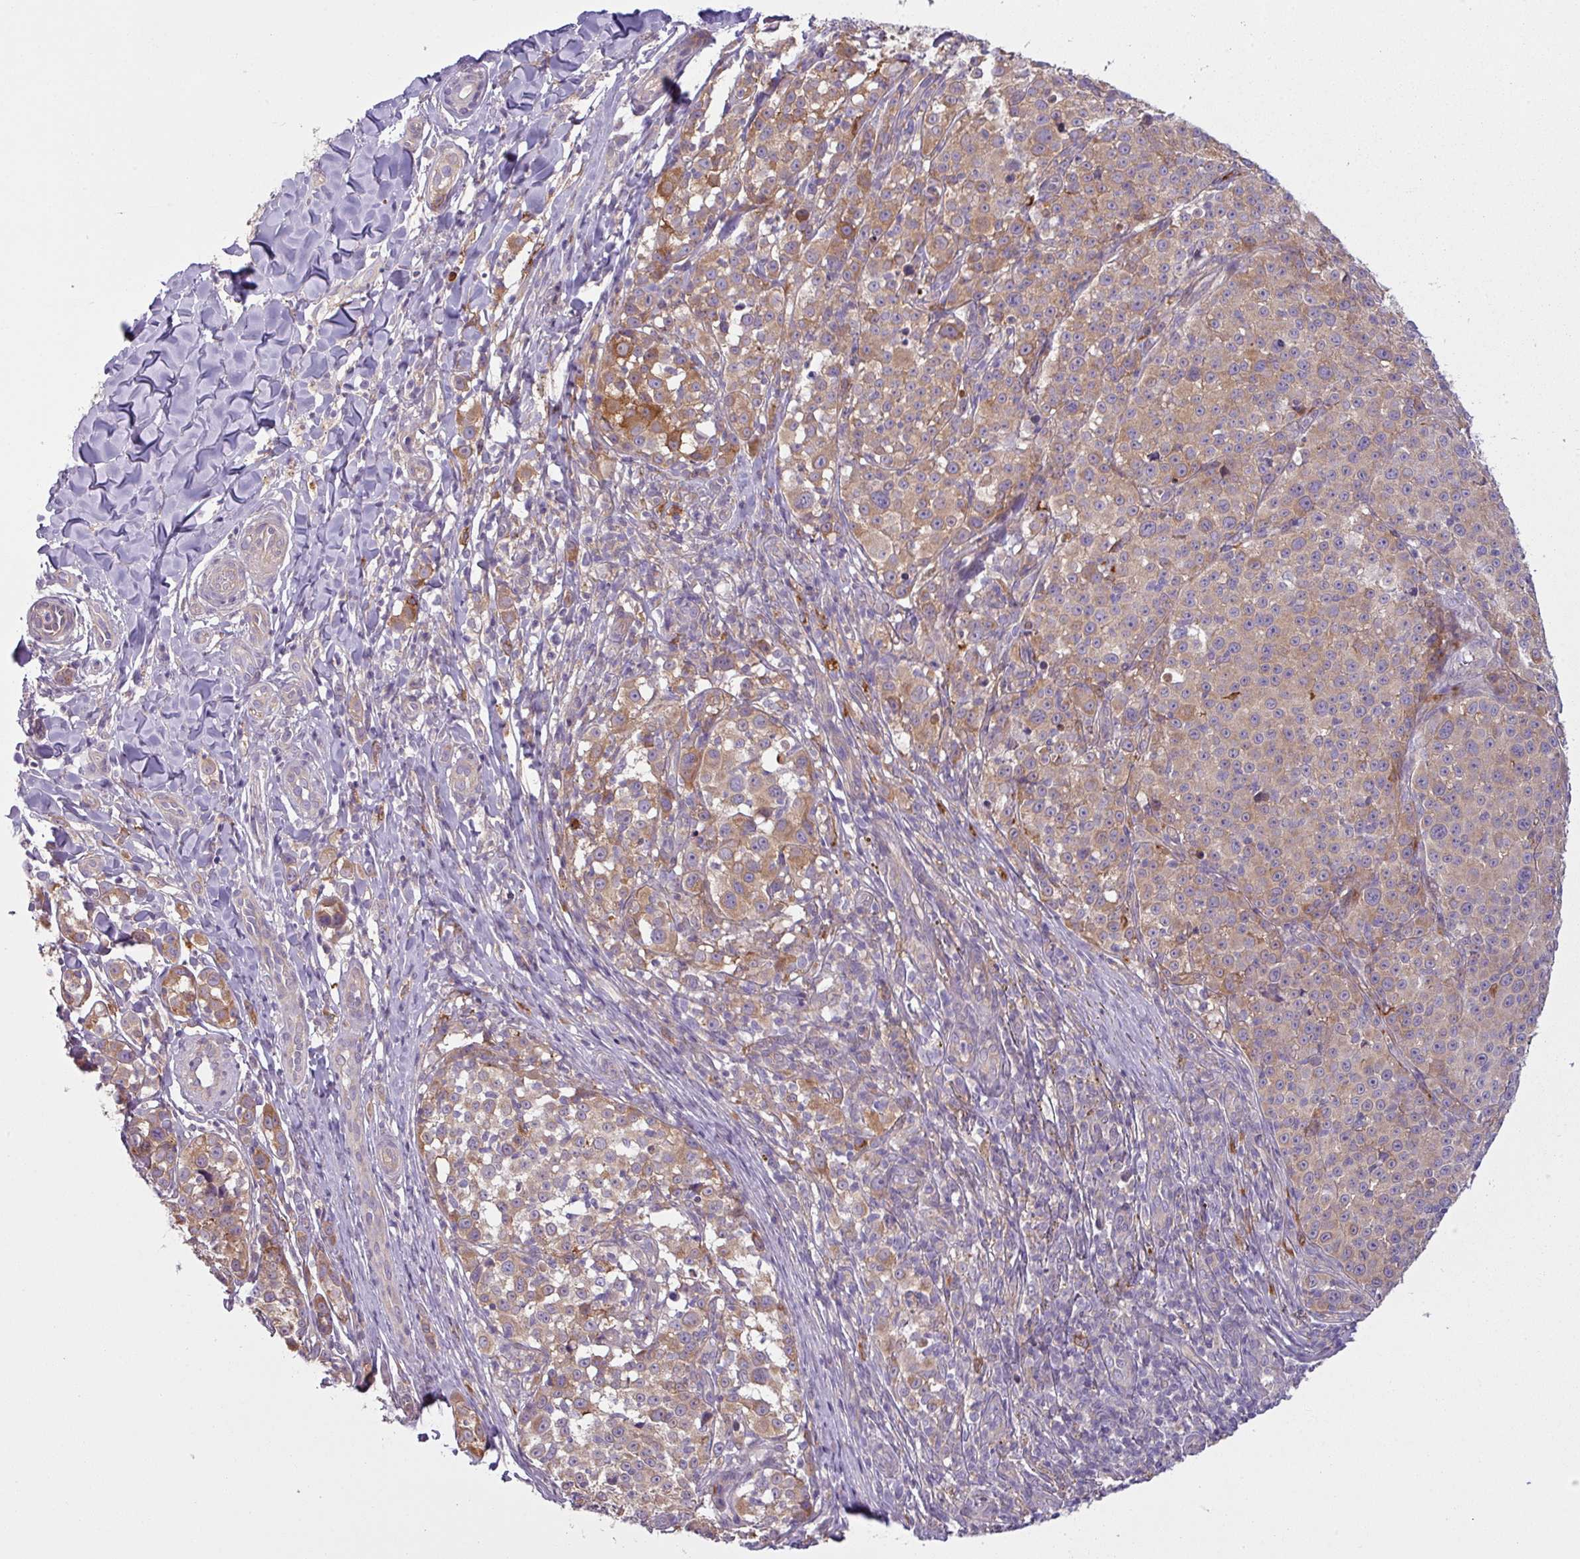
{"staining": {"intensity": "moderate", "quantity": "<25%", "location": "cytoplasmic/membranous"}, "tissue": "melanoma", "cell_type": "Tumor cells", "image_type": "cancer", "snomed": [{"axis": "morphology", "description": "Malignant melanoma, NOS"}, {"axis": "topography", "description": "Skin"}], "caption": "IHC (DAB) staining of human malignant melanoma shows moderate cytoplasmic/membranous protein staining in approximately <25% of tumor cells. (DAB (3,3'-diaminobenzidine) IHC, brown staining for protein, blue staining for nuclei).", "gene": "CAMK2B", "patient": {"sex": "female", "age": 35}}